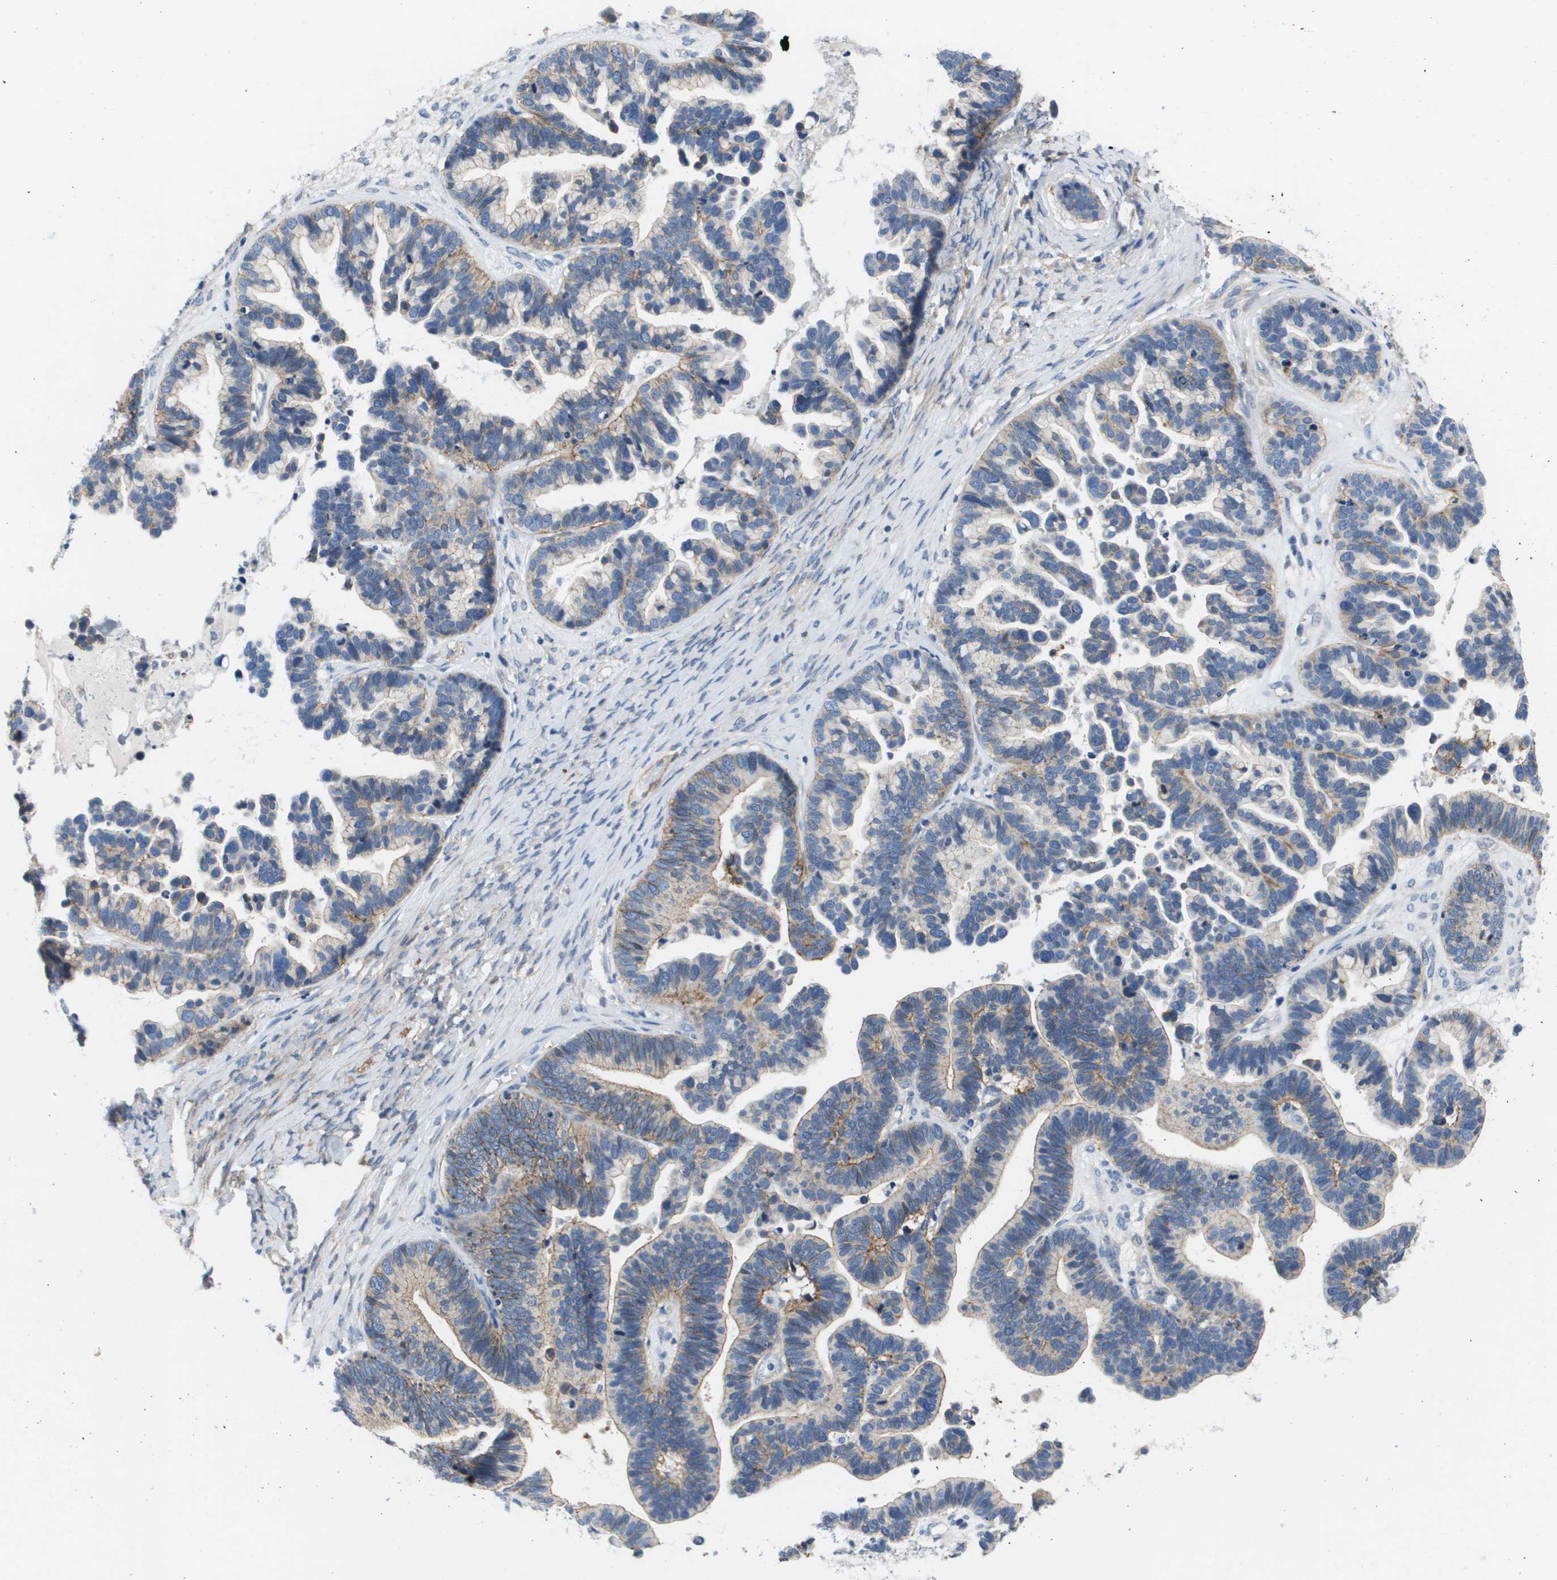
{"staining": {"intensity": "weak", "quantity": "25%-75%", "location": "cytoplasmic/membranous"}, "tissue": "ovarian cancer", "cell_type": "Tumor cells", "image_type": "cancer", "snomed": [{"axis": "morphology", "description": "Cystadenocarcinoma, serous, NOS"}, {"axis": "topography", "description": "Ovary"}], "caption": "High-magnification brightfield microscopy of ovarian serous cystadenocarcinoma stained with DAB (3,3'-diaminobenzidine) (brown) and counterstained with hematoxylin (blue). tumor cells exhibit weak cytoplasmic/membranous expression is appreciated in about25%-75% of cells.", "gene": "LPP", "patient": {"sex": "female", "age": 56}}